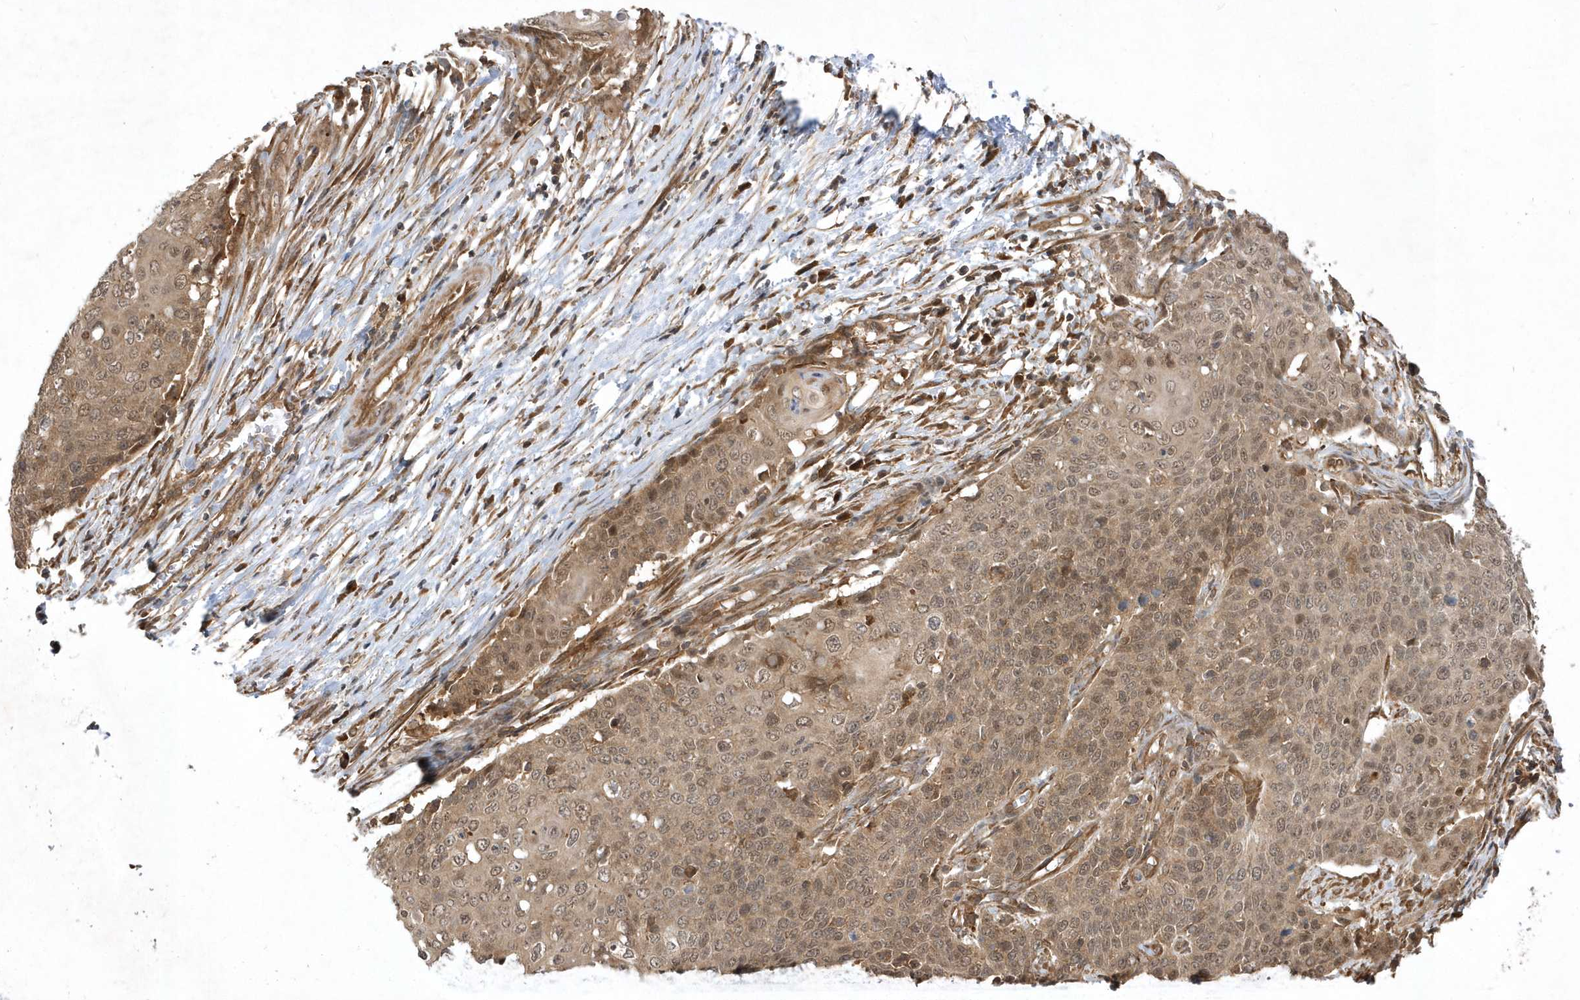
{"staining": {"intensity": "moderate", "quantity": ">75%", "location": "cytoplasmic/membranous,nuclear"}, "tissue": "cervical cancer", "cell_type": "Tumor cells", "image_type": "cancer", "snomed": [{"axis": "morphology", "description": "Squamous cell carcinoma, NOS"}, {"axis": "topography", "description": "Cervix"}], "caption": "Cervical cancer stained with a brown dye demonstrates moderate cytoplasmic/membranous and nuclear positive positivity in approximately >75% of tumor cells.", "gene": "GFM2", "patient": {"sex": "female", "age": 39}}